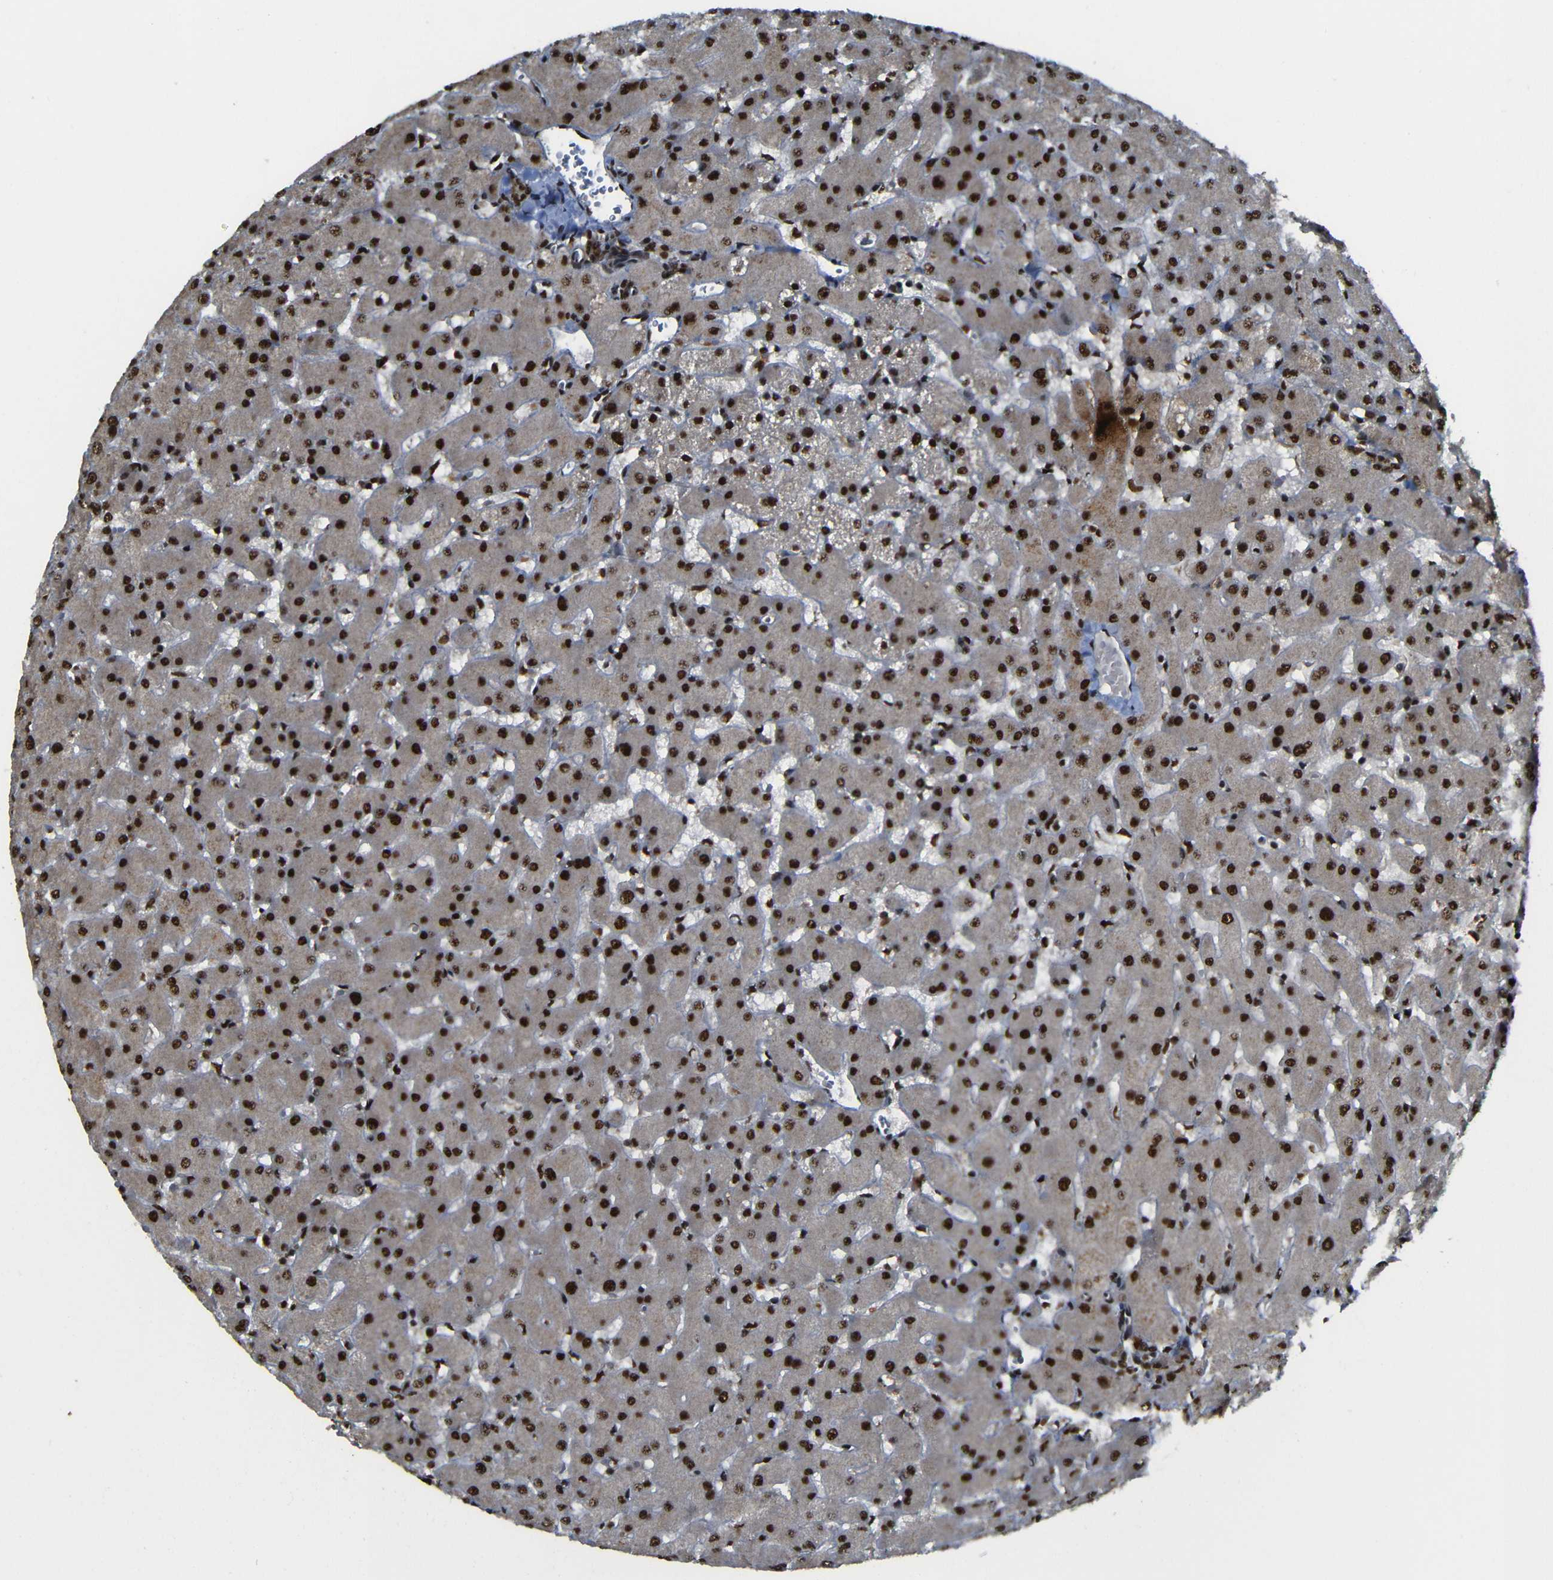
{"staining": {"intensity": "strong", "quantity": ">75%", "location": "nuclear"}, "tissue": "liver", "cell_type": "Cholangiocytes", "image_type": "normal", "snomed": [{"axis": "morphology", "description": "Normal tissue, NOS"}, {"axis": "topography", "description": "Liver"}], "caption": "Protein expression analysis of benign human liver reveals strong nuclear staining in approximately >75% of cholangiocytes. (brown staining indicates protein expression, while blue staining denotes nuclei).", "gene": "TCF7L2", "patient": {"sex": "female", "age": 63}}